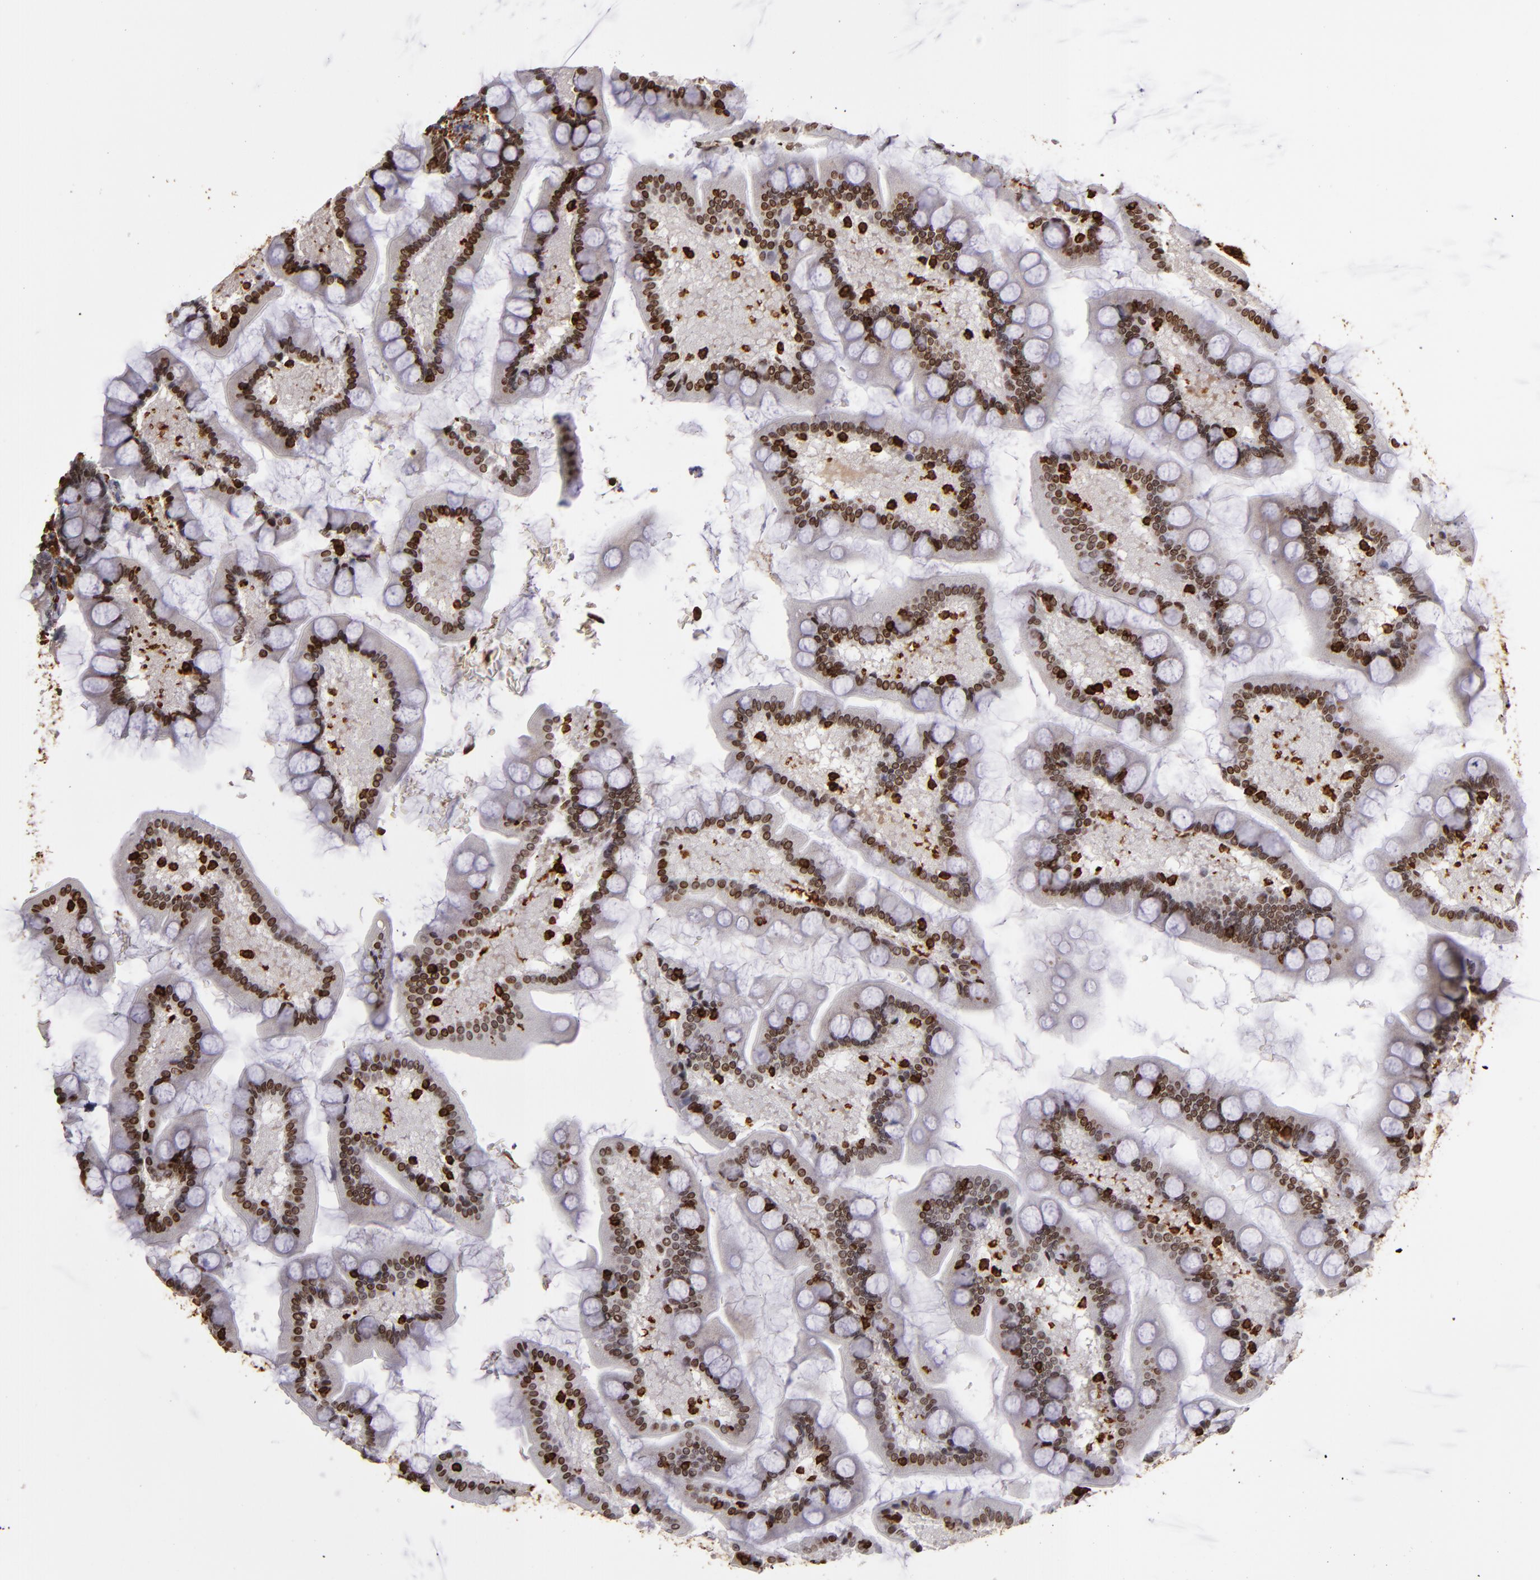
{"staining": {"intensity": "weak", "quantity": ">75%", "location": "nuclear"}, "tissue": "small intestine", "cell_type": "Glandular cells", "image_type": "normal", "snomed": [{"axis": "morphology", "description": "Normal tissue, NOS"}, {"axis": "topography", "description": "Small intestine"}], "caption": "Protein analysis of normal small intestine displays weak nuclear staining in about >75% of glandular cells. The protein of interest is stained brown, and the nuclei are stained in blue (DAB IHC with brightfield microscopy, high magnification).", "gene": "WAS", "patient": {"sex": "male", "age": 41}}